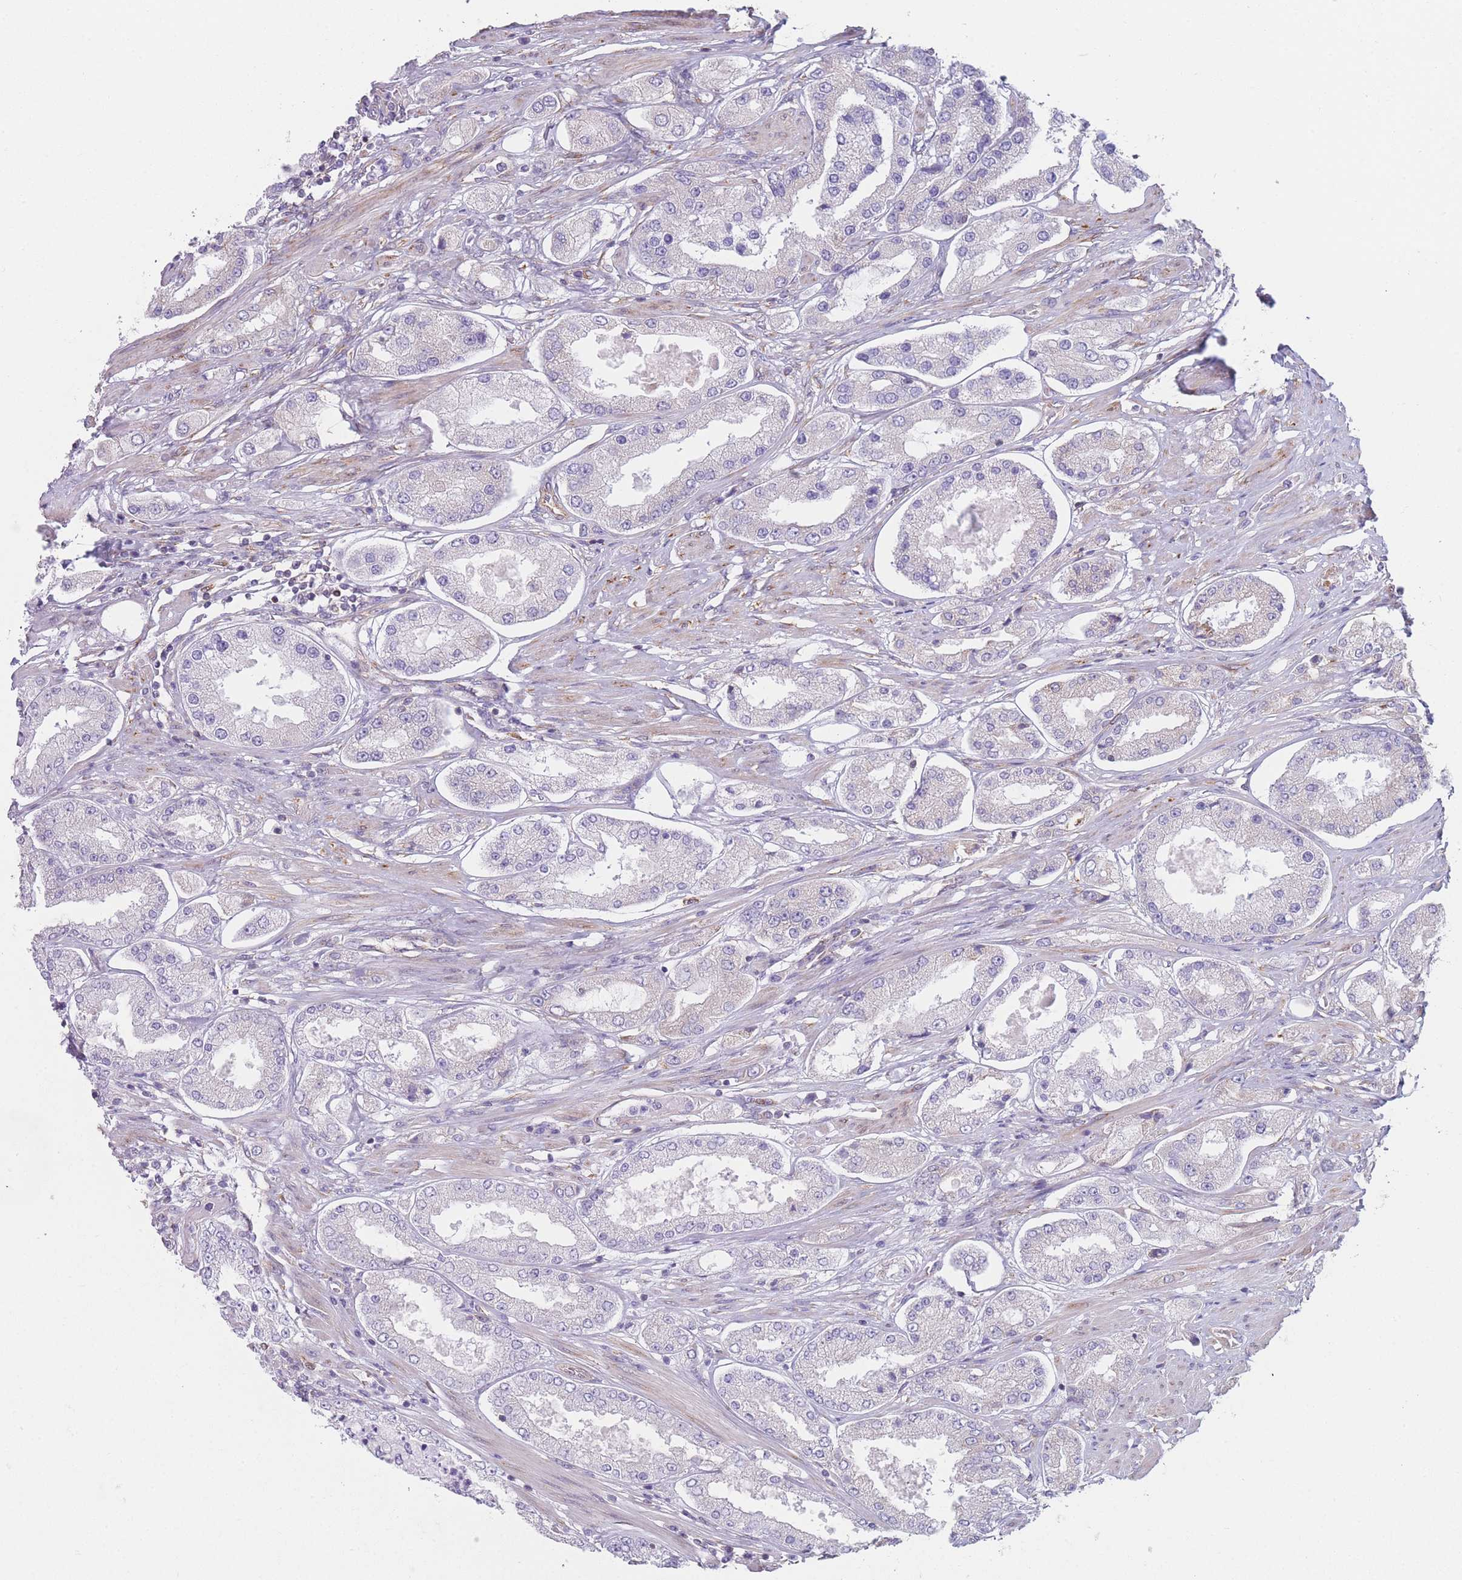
{"staining": {"intensity": "negative", "quantity": "none", "location": "none"}, "tissue": "prostate cancer", "cell_type": "Tumor cells", "image_type": "cancer", "snomed": [{"axis": "morphology", "description": "Adenocarcinoma, High grade"}, {"axis": "topography", "description": "Prostate"}], "caption": "The micrograph demonstrates no significant expression in tumor cells of prostate high-grade adenocarcinoma. (Brightfield microscopy of DAB (3,3'-diaminobenzidine) immunohistochemistry at high magnification).", "gene": "AK9", "patient": {"sex": "male", "age": 69}}